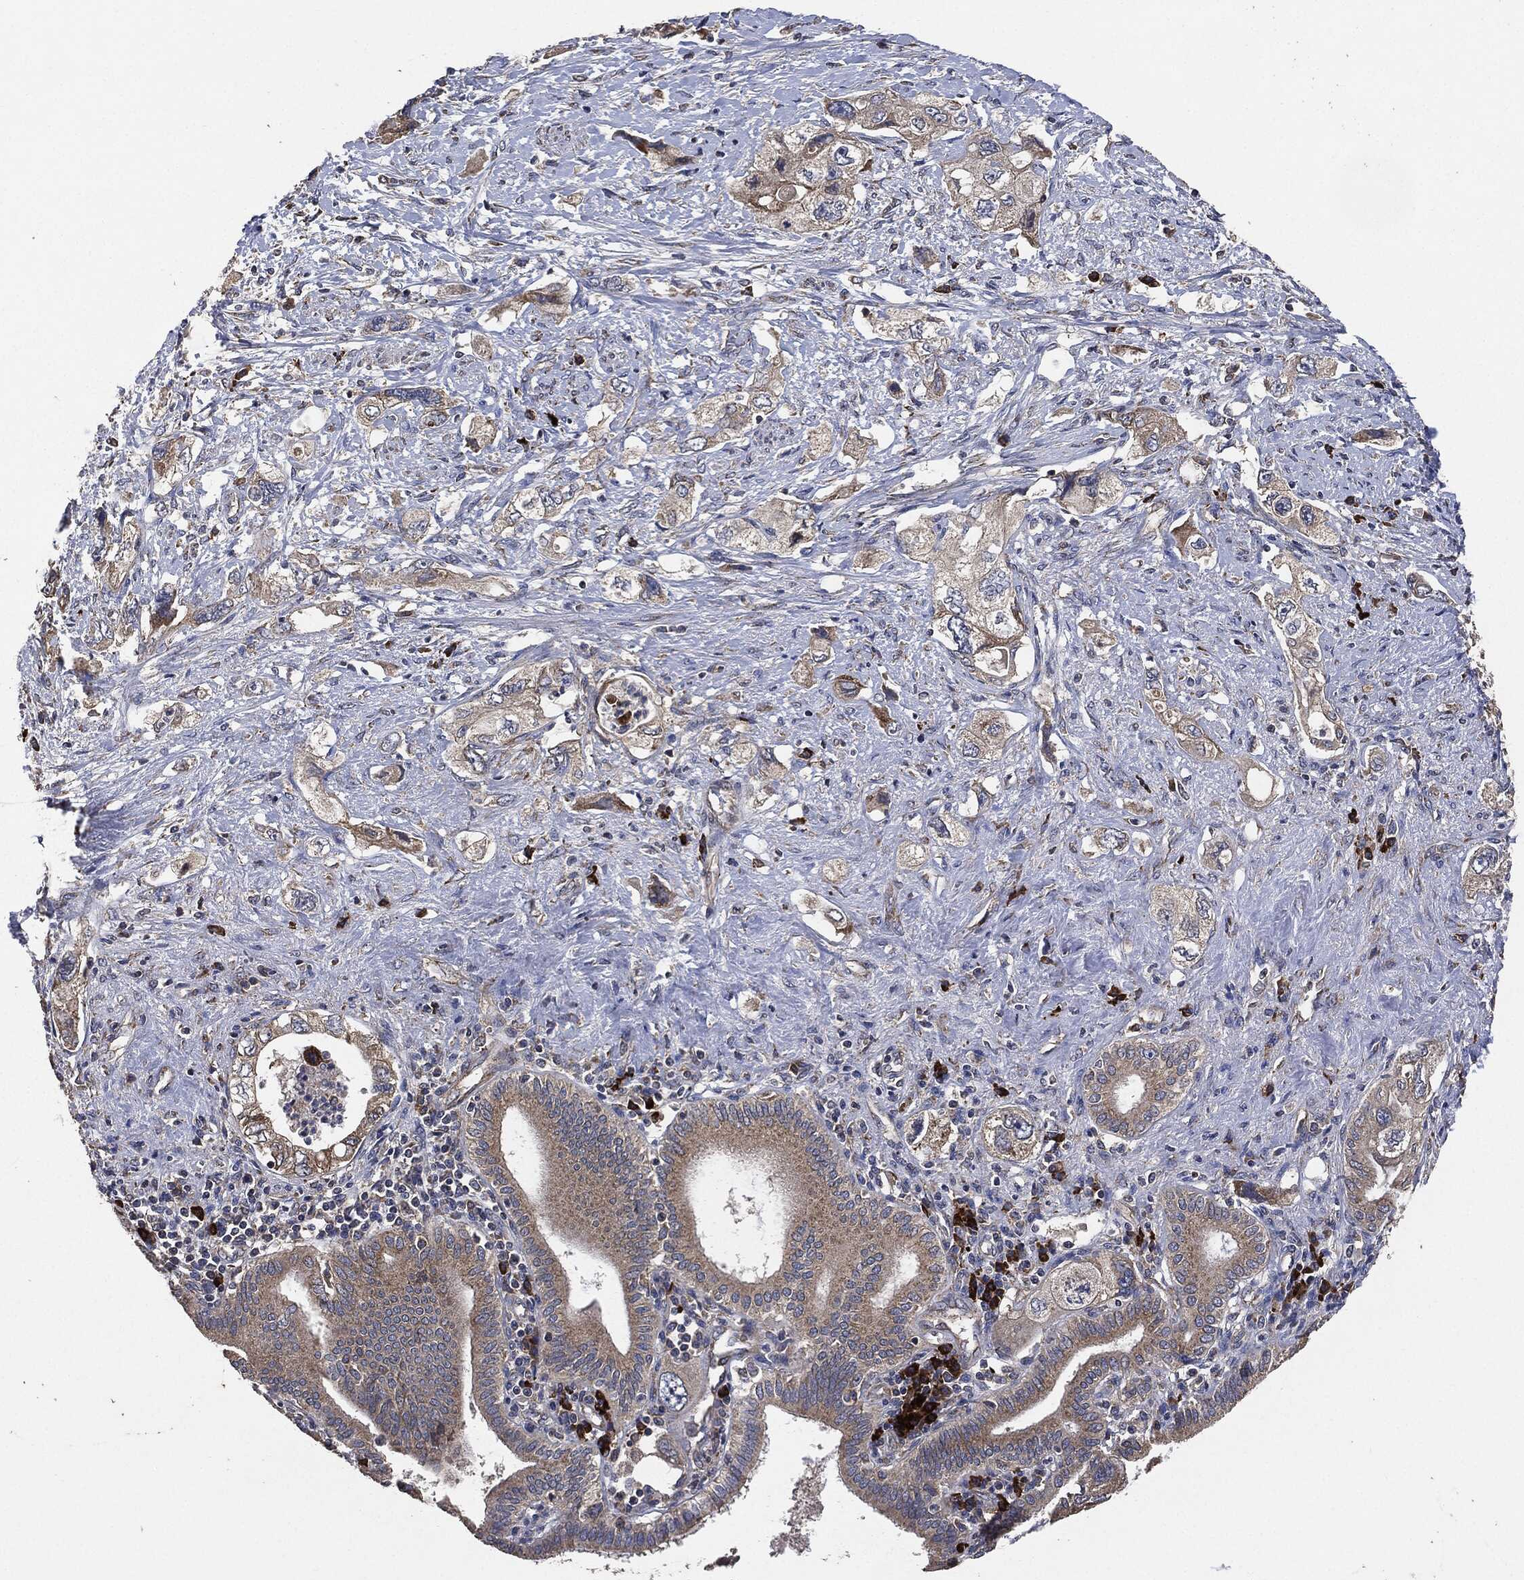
{"staining": {"intensity": "moderate", "quantity": "25%-75%", "location": "cytoplasmic/membranous"}, "tissue": "pancreatic cancer", "cell_type": "Tumor cells", "image_type": "cancer", "snomed": [{"axis": "morphology", "description": "Adenocarcinoma, NOS"}, {"axis": "topography", "description": "Pancreas"}], "caption": "Immunohistochemical staining of pancreatic adenocarcinoma demonstrates medium levels of moderate cytoplasmic/membranous protein expression in approximately 25%-75% of tumor cells.", "gene": "STK3", "patient": {"sex": "female", "age": 73}}